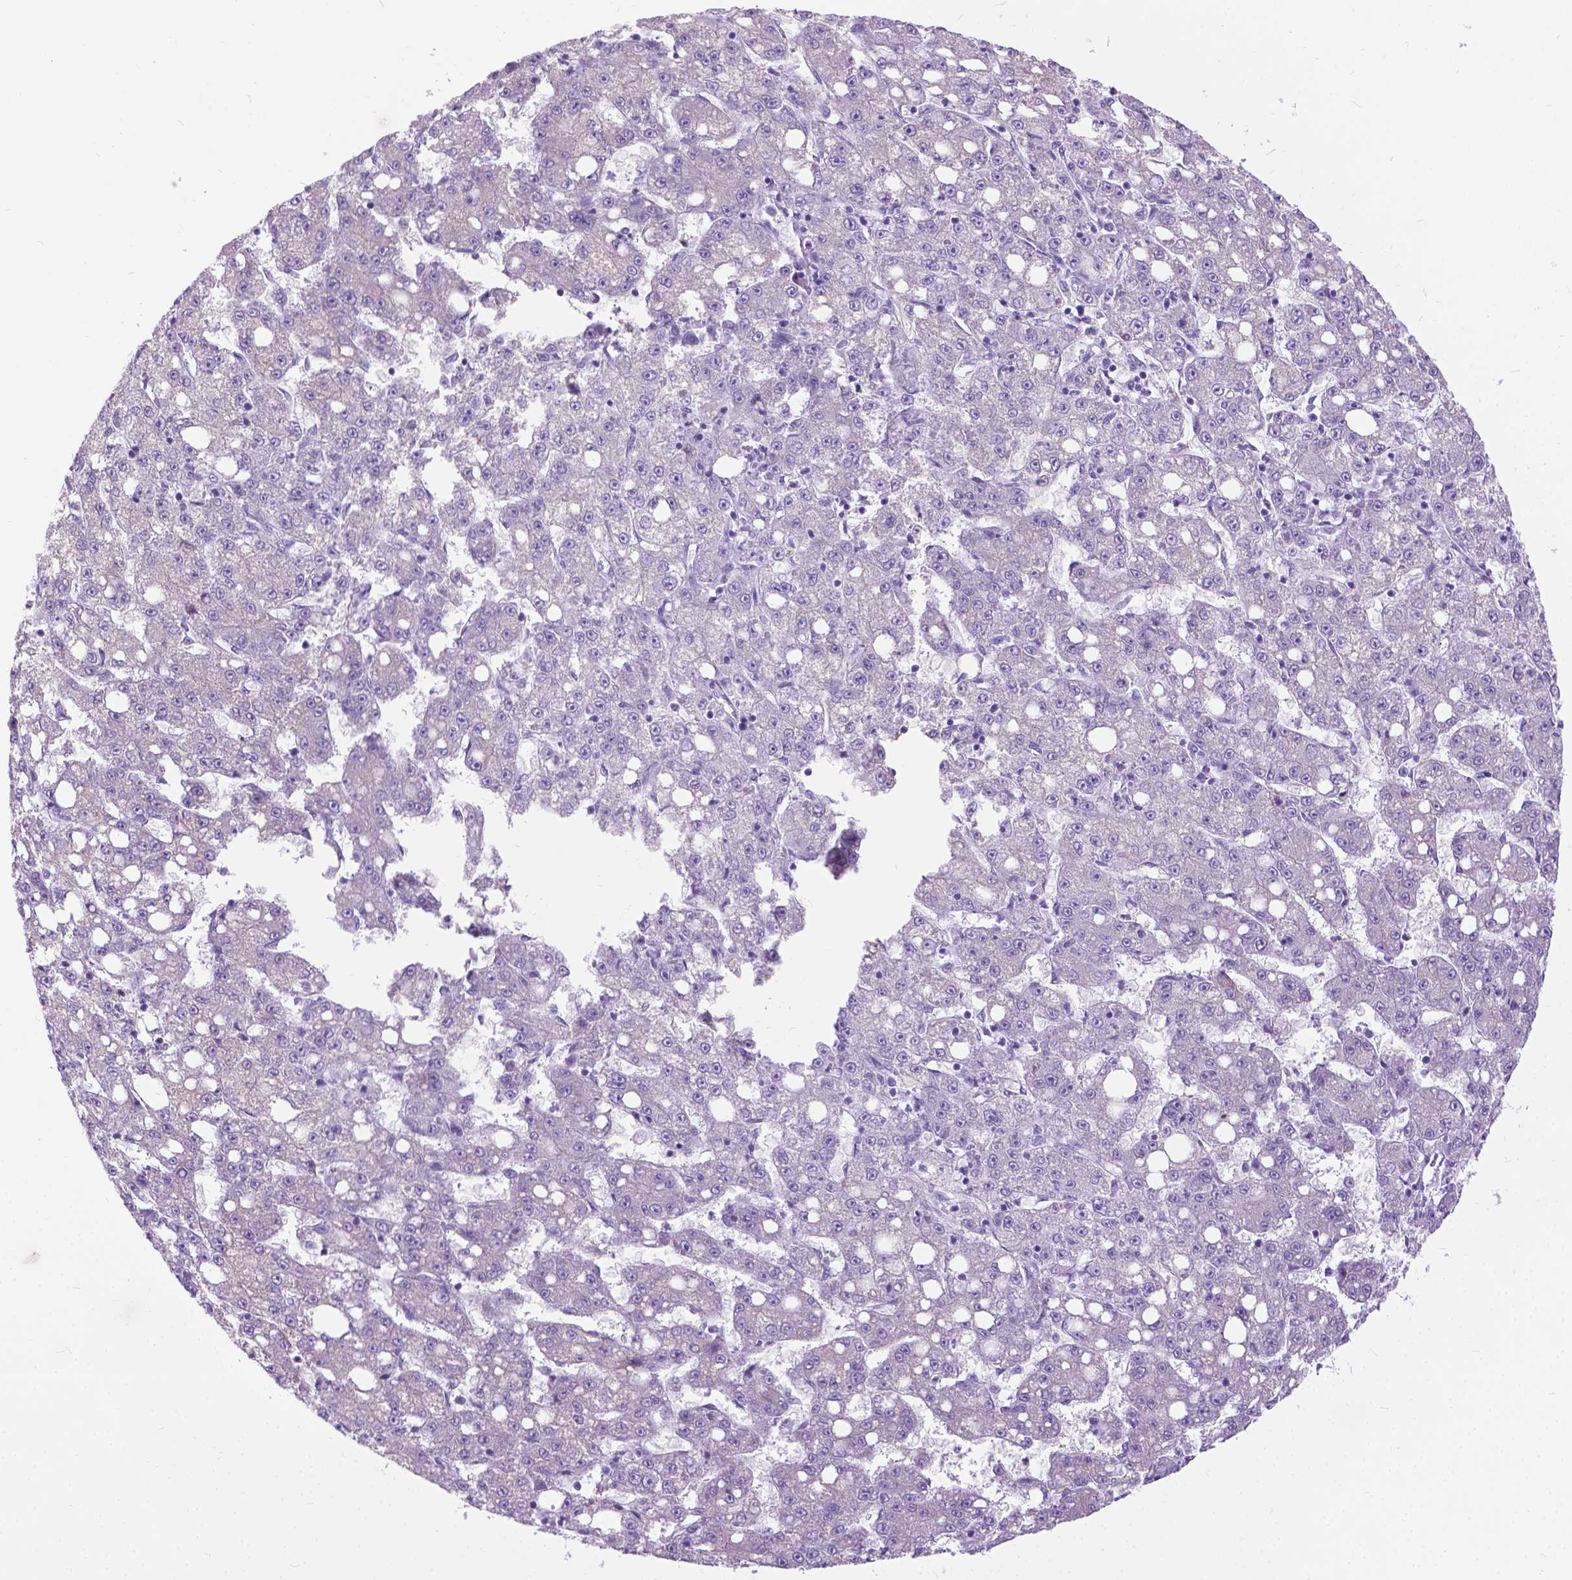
{"staining": {"intensity": "negative", "quantity": "none", "location": "none"}, "tissue": "liver cancer", "cell_type": "Tumor cells", "image_type": "cancer", "snomed": [{"axis": "morphology", "description": "Carcinoma, Hepatocellular, NOS"}, {"axis": "topography", "description": "Liver"}], "caption": "A high-resolution micrograph shows IHC staining of hepatocellular carcinoma (liver), which reveals no significant staining in tumor cells. (Immunohistochemistry, brightfield microscopy, high magnification).", "gene": "APCDD1L", "patient": {"sex": "female", "age": 65}}